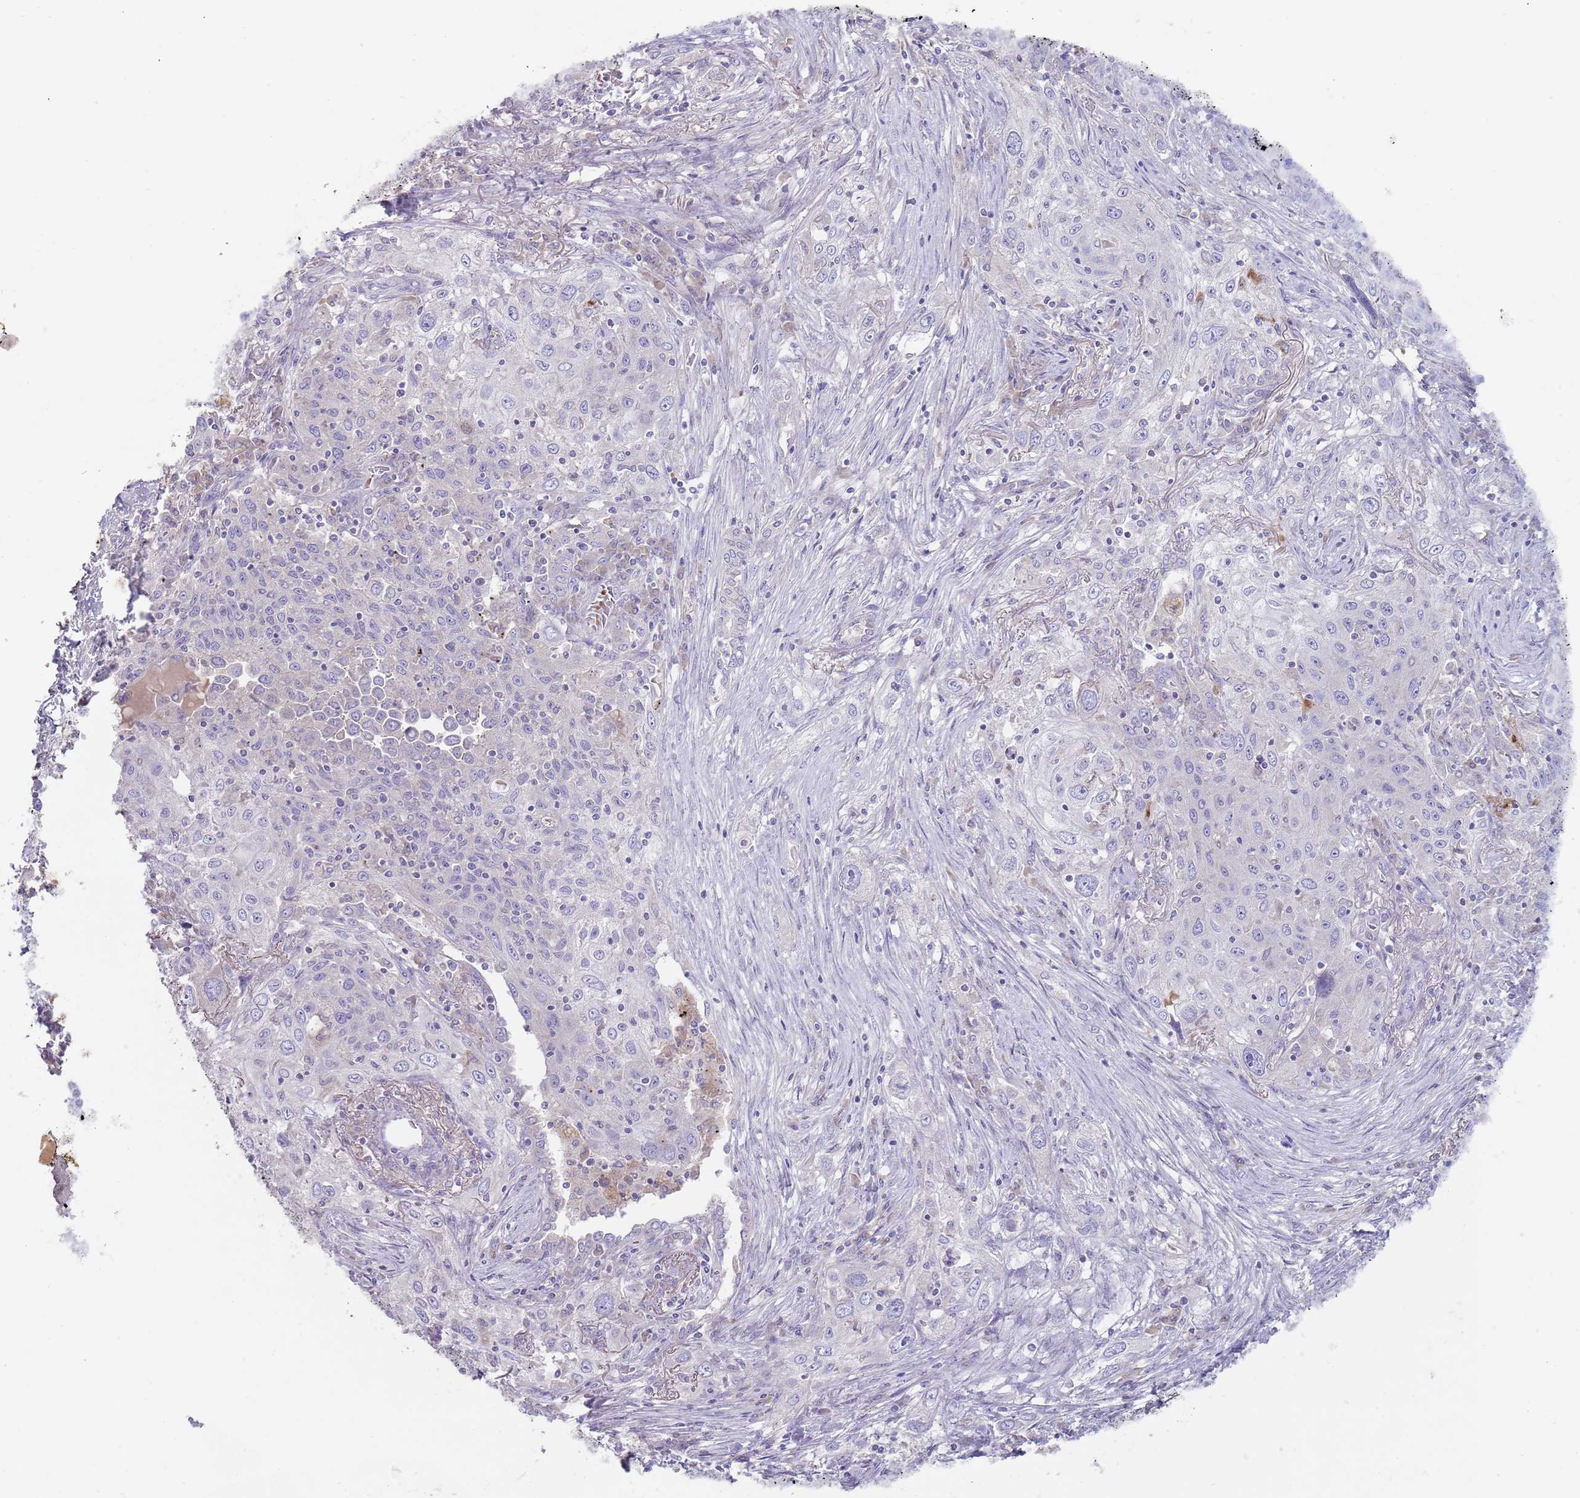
{"staining": {"intensity": "negative", "quantity": "none", "location": "none"}, "tissue": "lung cancer", "cell_type": "Tumor cells", "image_type": "cancer", "snomed": [{"axis": "morphology", "description": "Squamous cell carcinoma, NOS"}, {"axis": "topography", "description": "Lung"}], "caption": "Tumor cells are negative for brown protein staining in squamous cell carcinoma (lung). (Stains: DAB (3,3'-diaminobenzidine) IHC with hematoxylin counter stain, Microscopy: brightfield microscopy at high magnification).", "gene": "TMEM251", "patient": {"sex": "female", "age": 69}}